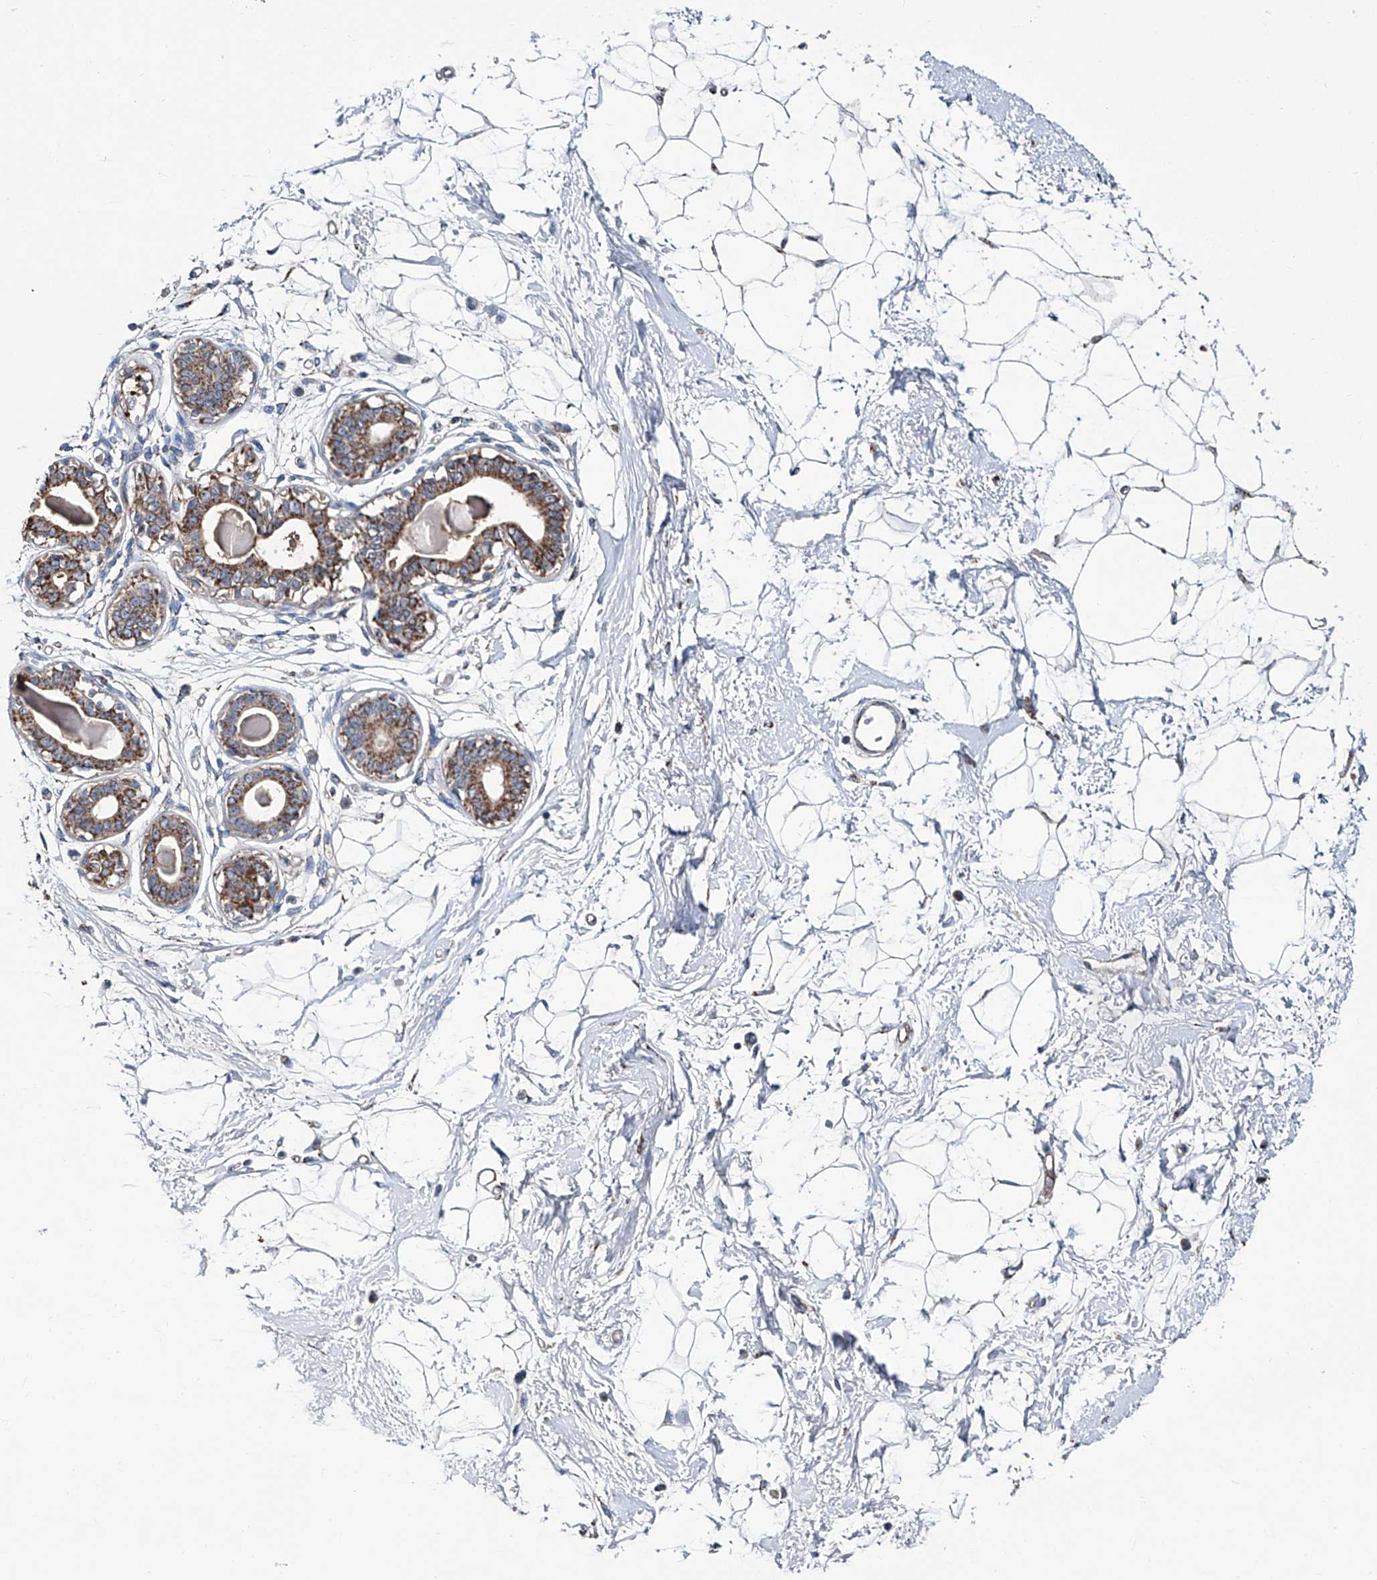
{"staining": {"intensity": "weak", "quantity": "25%-75%", "location": "cytoplasmic/membranous"}, "tissue": "breast", "cell_type": "Adipocytes", "image_type": "normal", "snomed": [{"axis": "morphology", "description": "Normal tissue, NOS"}, {"axis": "topography", "description": "Breast"}], "caption": "The photomicrograph displays a brown stain indicating the presence of a protein in the cytoplasmic/membranous of adipocytes in breast. (Brightfield microscopy of DAB IHC at high magnification).", "gene": "NHS", "patient": {"sex": "female", "age": 45}}